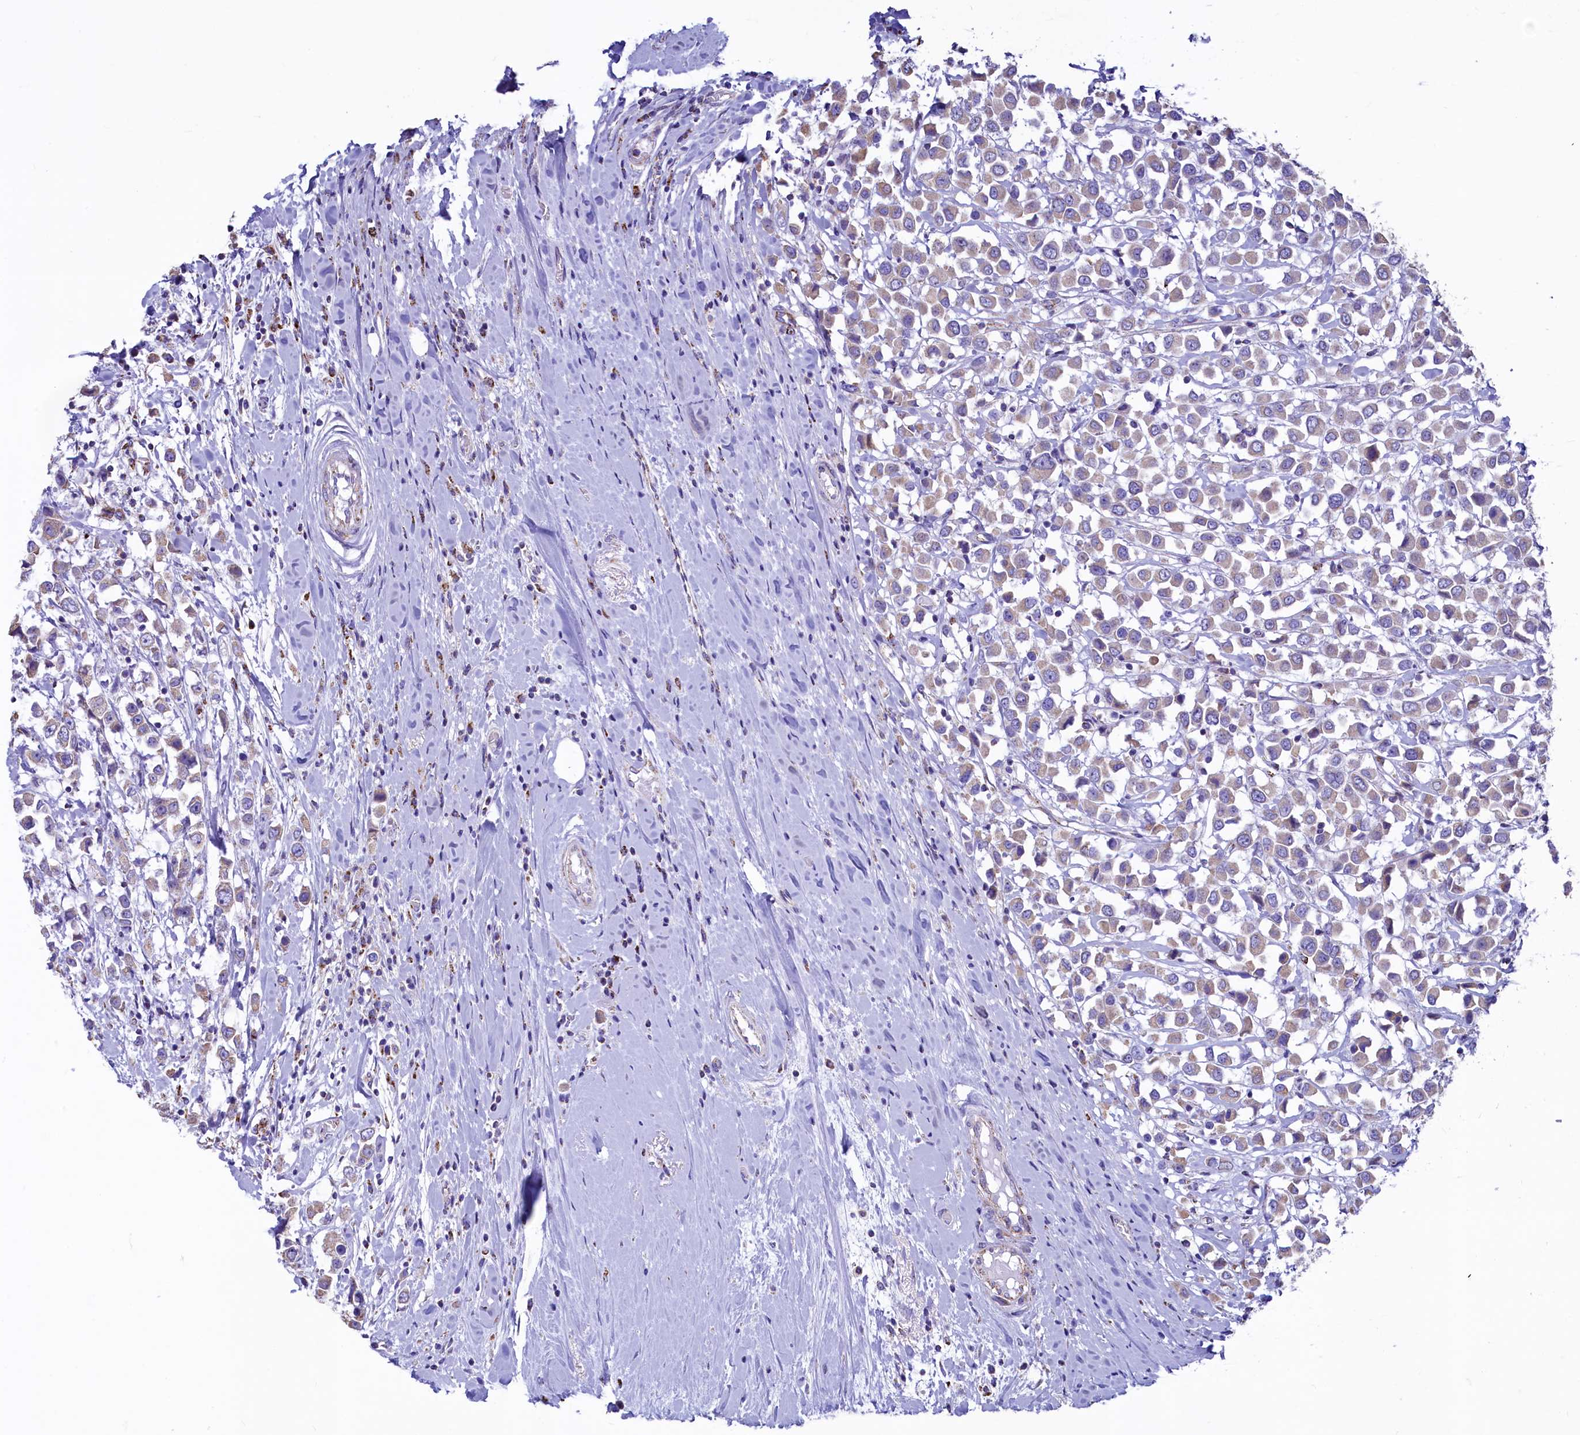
{"staining": {"intensity": "weak", "quantity": "<25%", "location": "cytoplasmic/membranous"}, "tissue": "breast cancer", "cell_type": "Tumor cells", "image_type": "cancer", "snomed": [{"axis": "morphology", "description": "Duct carcinoma"}, {"axis": "topography", "description": "Breast"}], "caption": "Immunohistochemistry micrograph of infiltrating ductal carcinoma (breast) stained for a protein (brown), which shows no expression in tumor cells.", "gene": "IDH3A", "patient": {"sex": "female", "age": 61}}